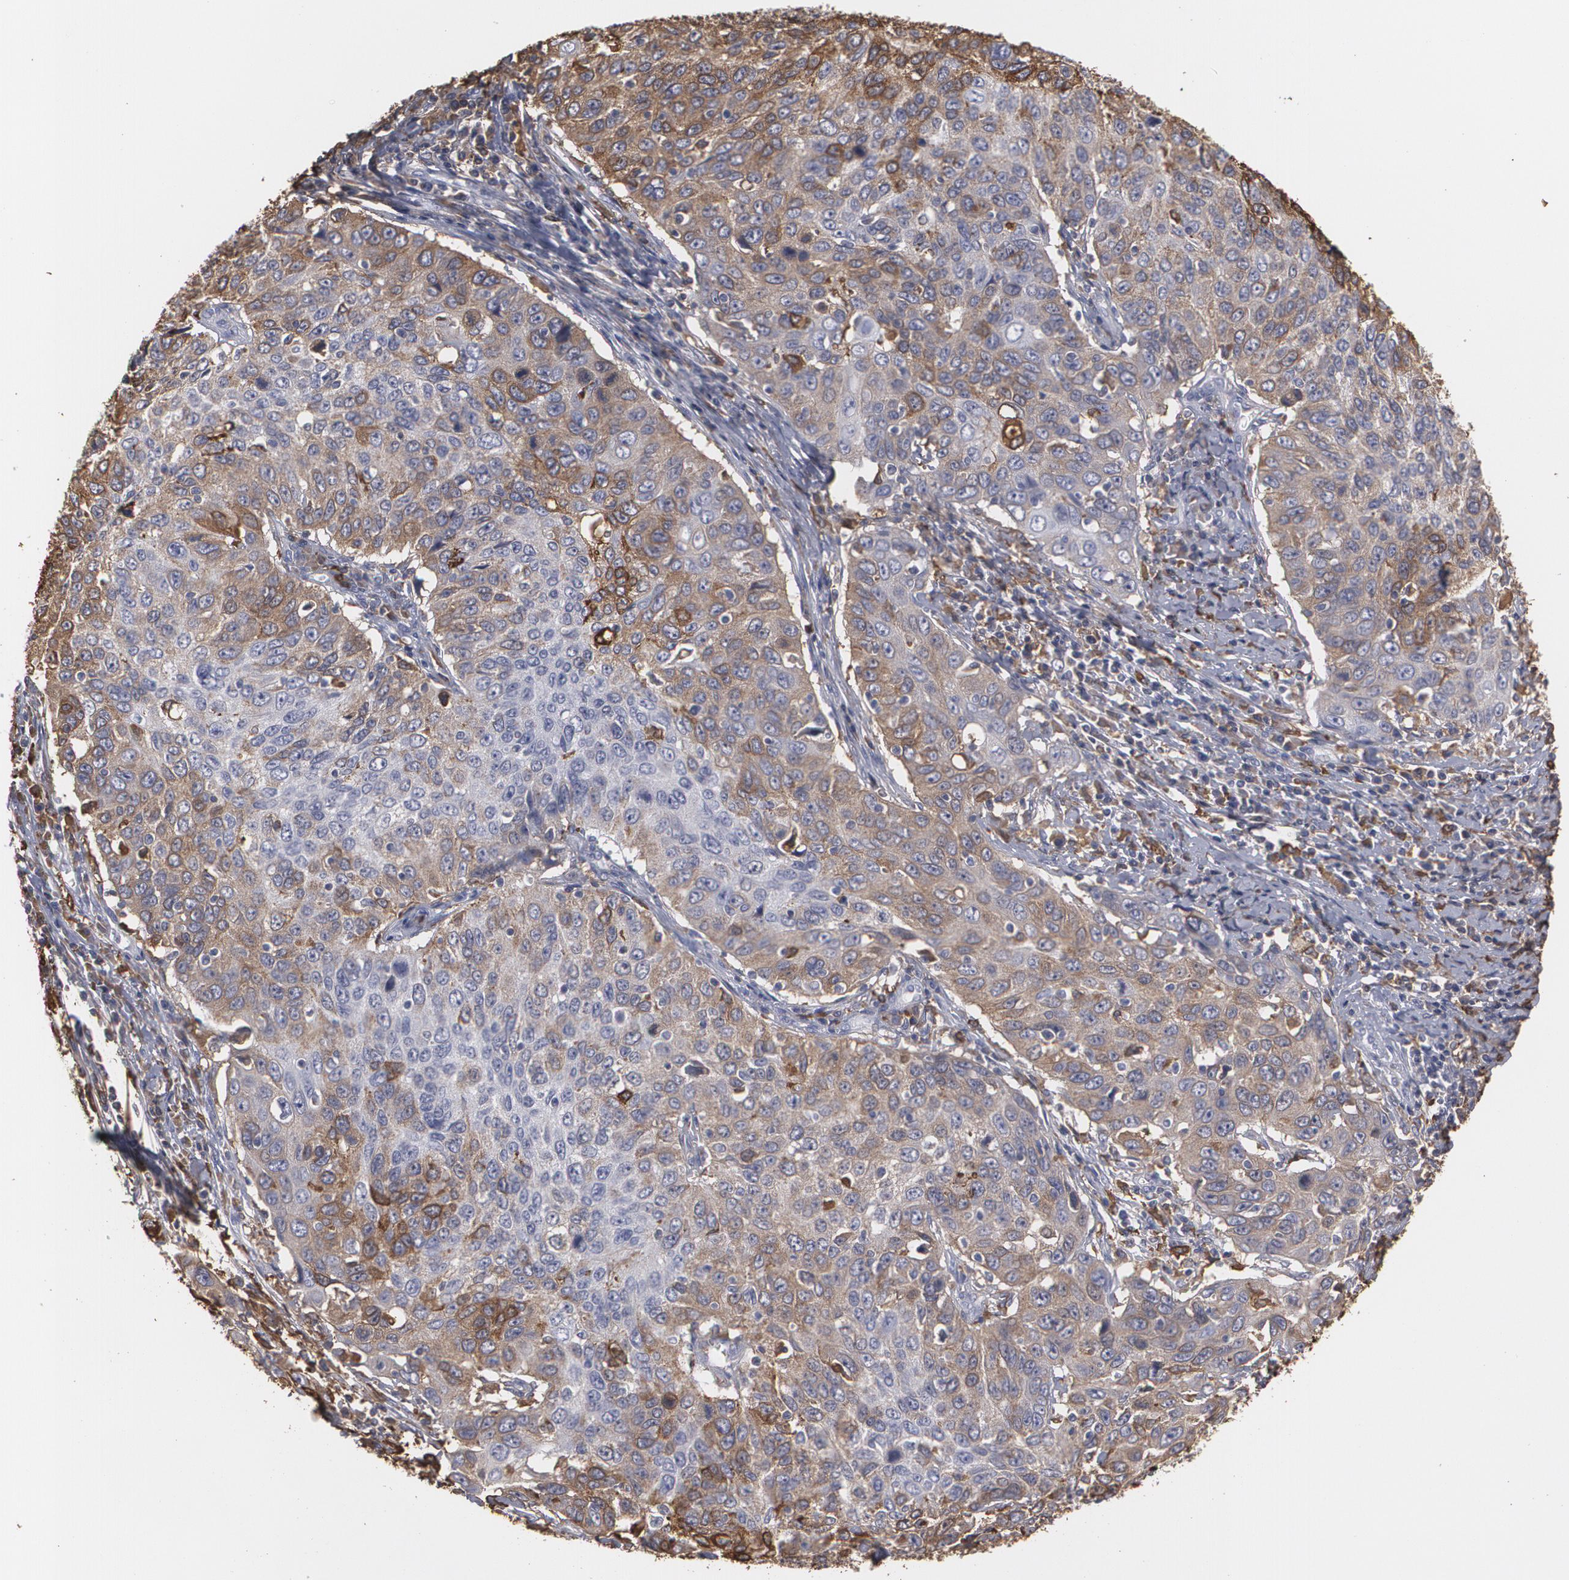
{"staining": {"intensity": "moderate", "quantity": "25%-75%", "location": "cytoplasmic/membranous"}, "tissue": "cervical cancer", "cell_type": "Tumor cells", "image_type": "cancer", "snomed": [{"axis": "morphology", "description": "Squamous cell carcinoma, NOS"}, {"axis": "topography", "description": "Cervix"}], "caption": "A high-resolution histopathology image shows IHC staining of squamous cell carcinoma (cervical), which displays moderate cytoplasmic/membranous positivity in approximately 25%-75% of tumor cells. Ihc stains the protein of interest in brown and the nuclei are stained blue.", "gene": "ODC1", "patient": {"sex": "female", "age": 53}}